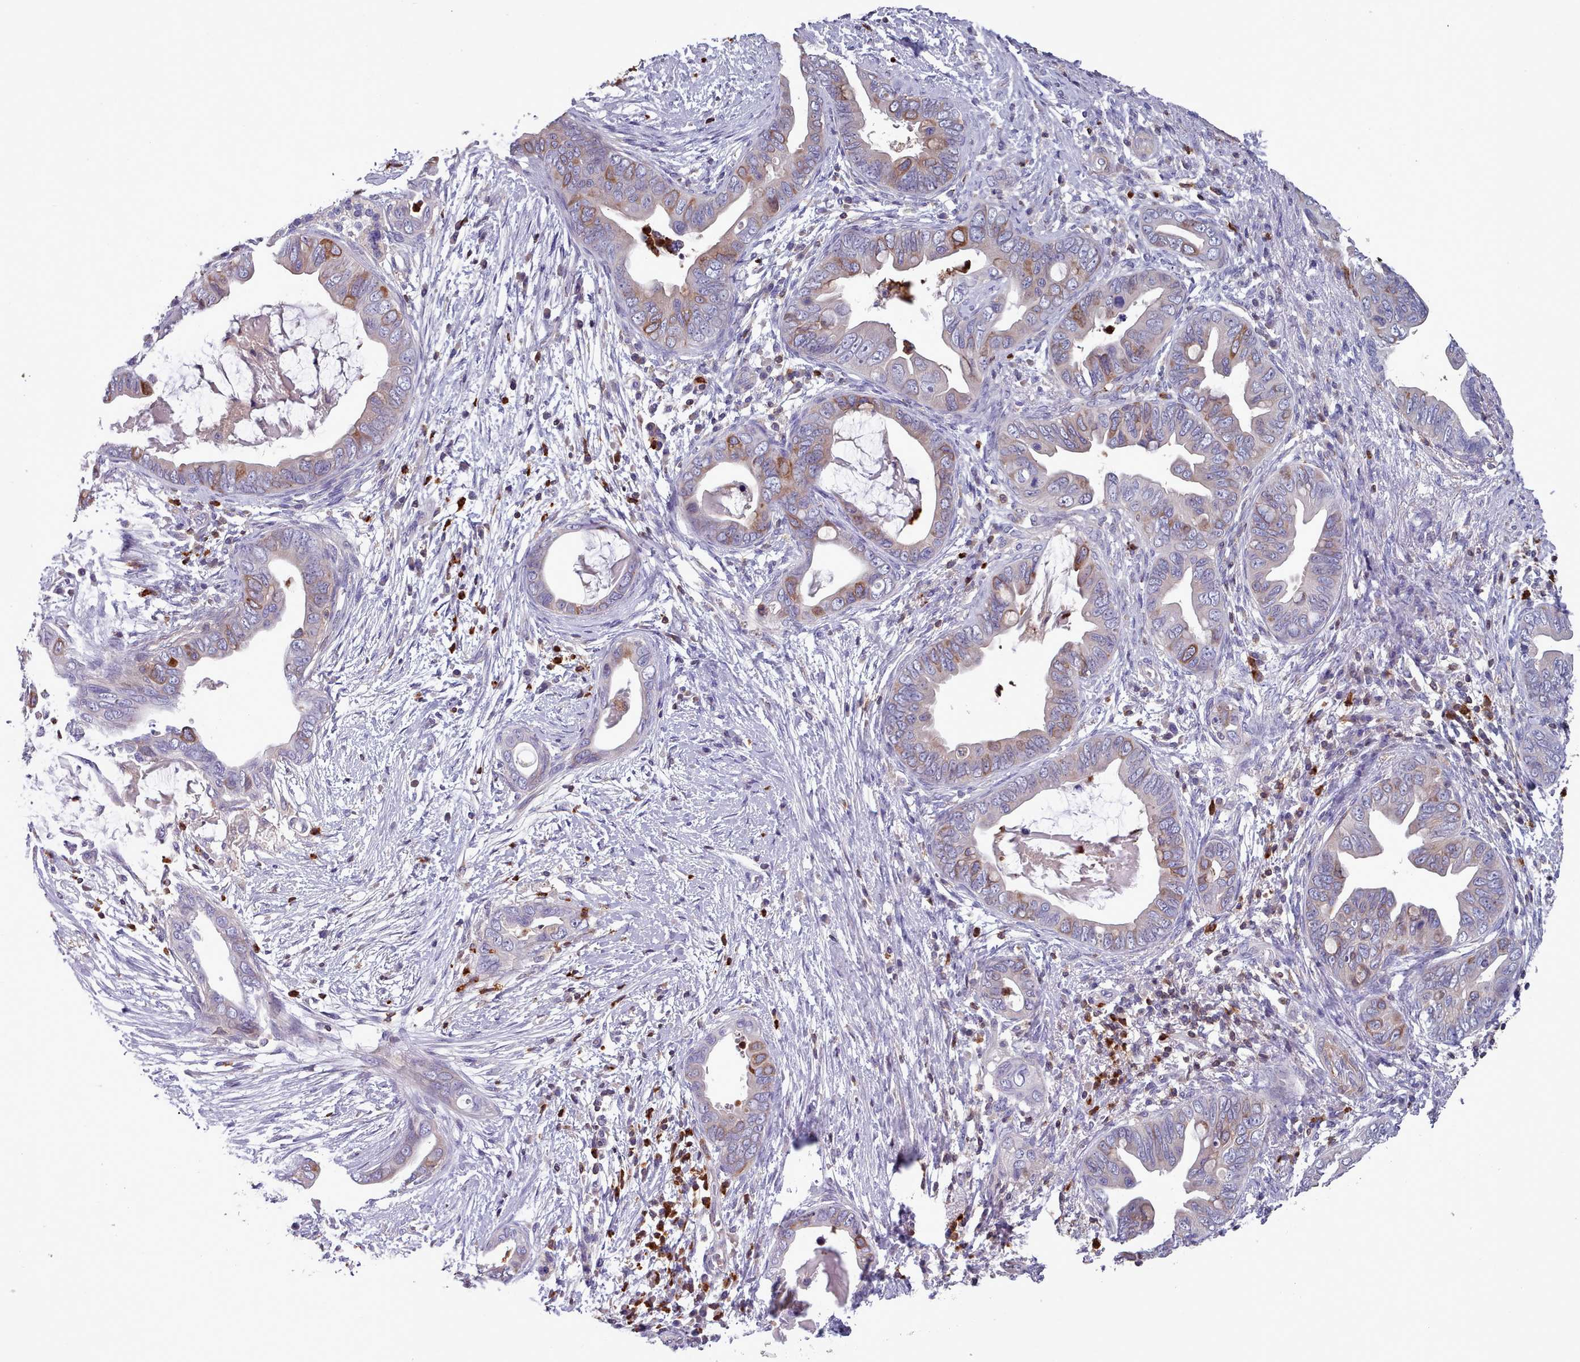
{"staining": {"intensity": "moderate", "quantity": "<25%", "location": "cytoplasmic/membranous"}, "tissue": "pancreatic cancer", "cell_type": "Tumor cells", "image_type": "cancer", "snomed": [{"axis": "morphology", "description": "Adenocarcinoma, NOS"}, {"axis": "topography", "description": "Pancreas"}], "caption": "IHC (DAB) staining of pancreatic cancer demonstrates moderate cytoplasmic/membranous protein expression in approximately <25% of tumor cells. IHC stains the protein of interest in brown and the nuclei are stained blue.", "gene": "RAC2", "patient": {"sex": "male", "age": 75}}